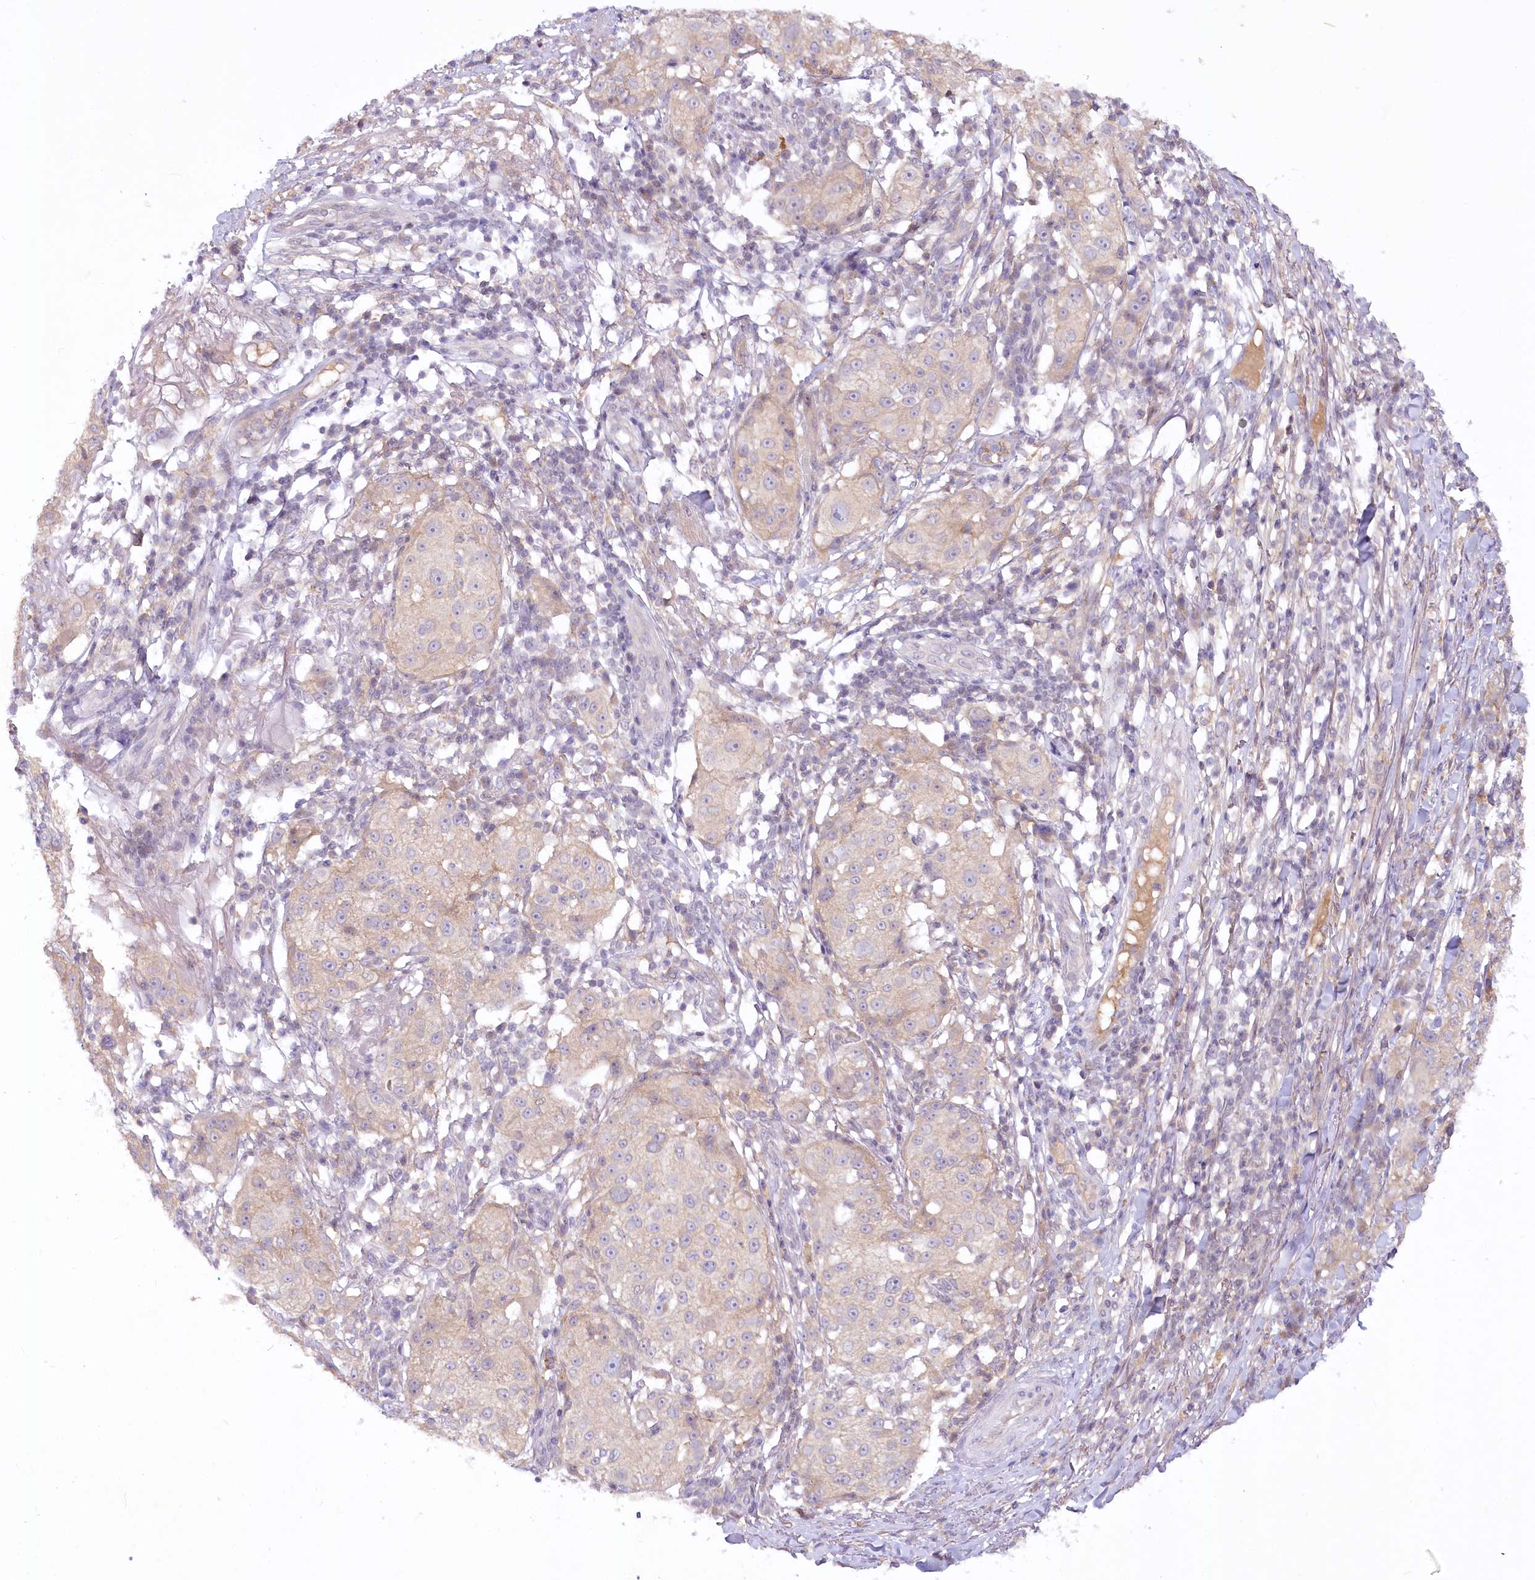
{"staining": {"intensity": "weak", "quantity": "25%-75%", "location": "cytoplasmic/membranous"}, "tissue": "melanoma", "cell_type": "Tumor cells", "image_type": "cancer", "snomed": [{"axis": "morphology", "description": "Necrosis, NOS"}, {"axis": "morphology", "description": "Malignant melanoma, NOS"}, {"axis": "topography", "description": "Skin"}], "caption": "Protein expression analysis of human malignant melanoma reveals weak cytoplasmic/membranous positivity in about 25%-75% of tumor cells. (DAB IHC, brown staining for protein, blue staining for nuclei).", "gene": "EFHC2", "patient": {"sex": "female", "age": 87}}